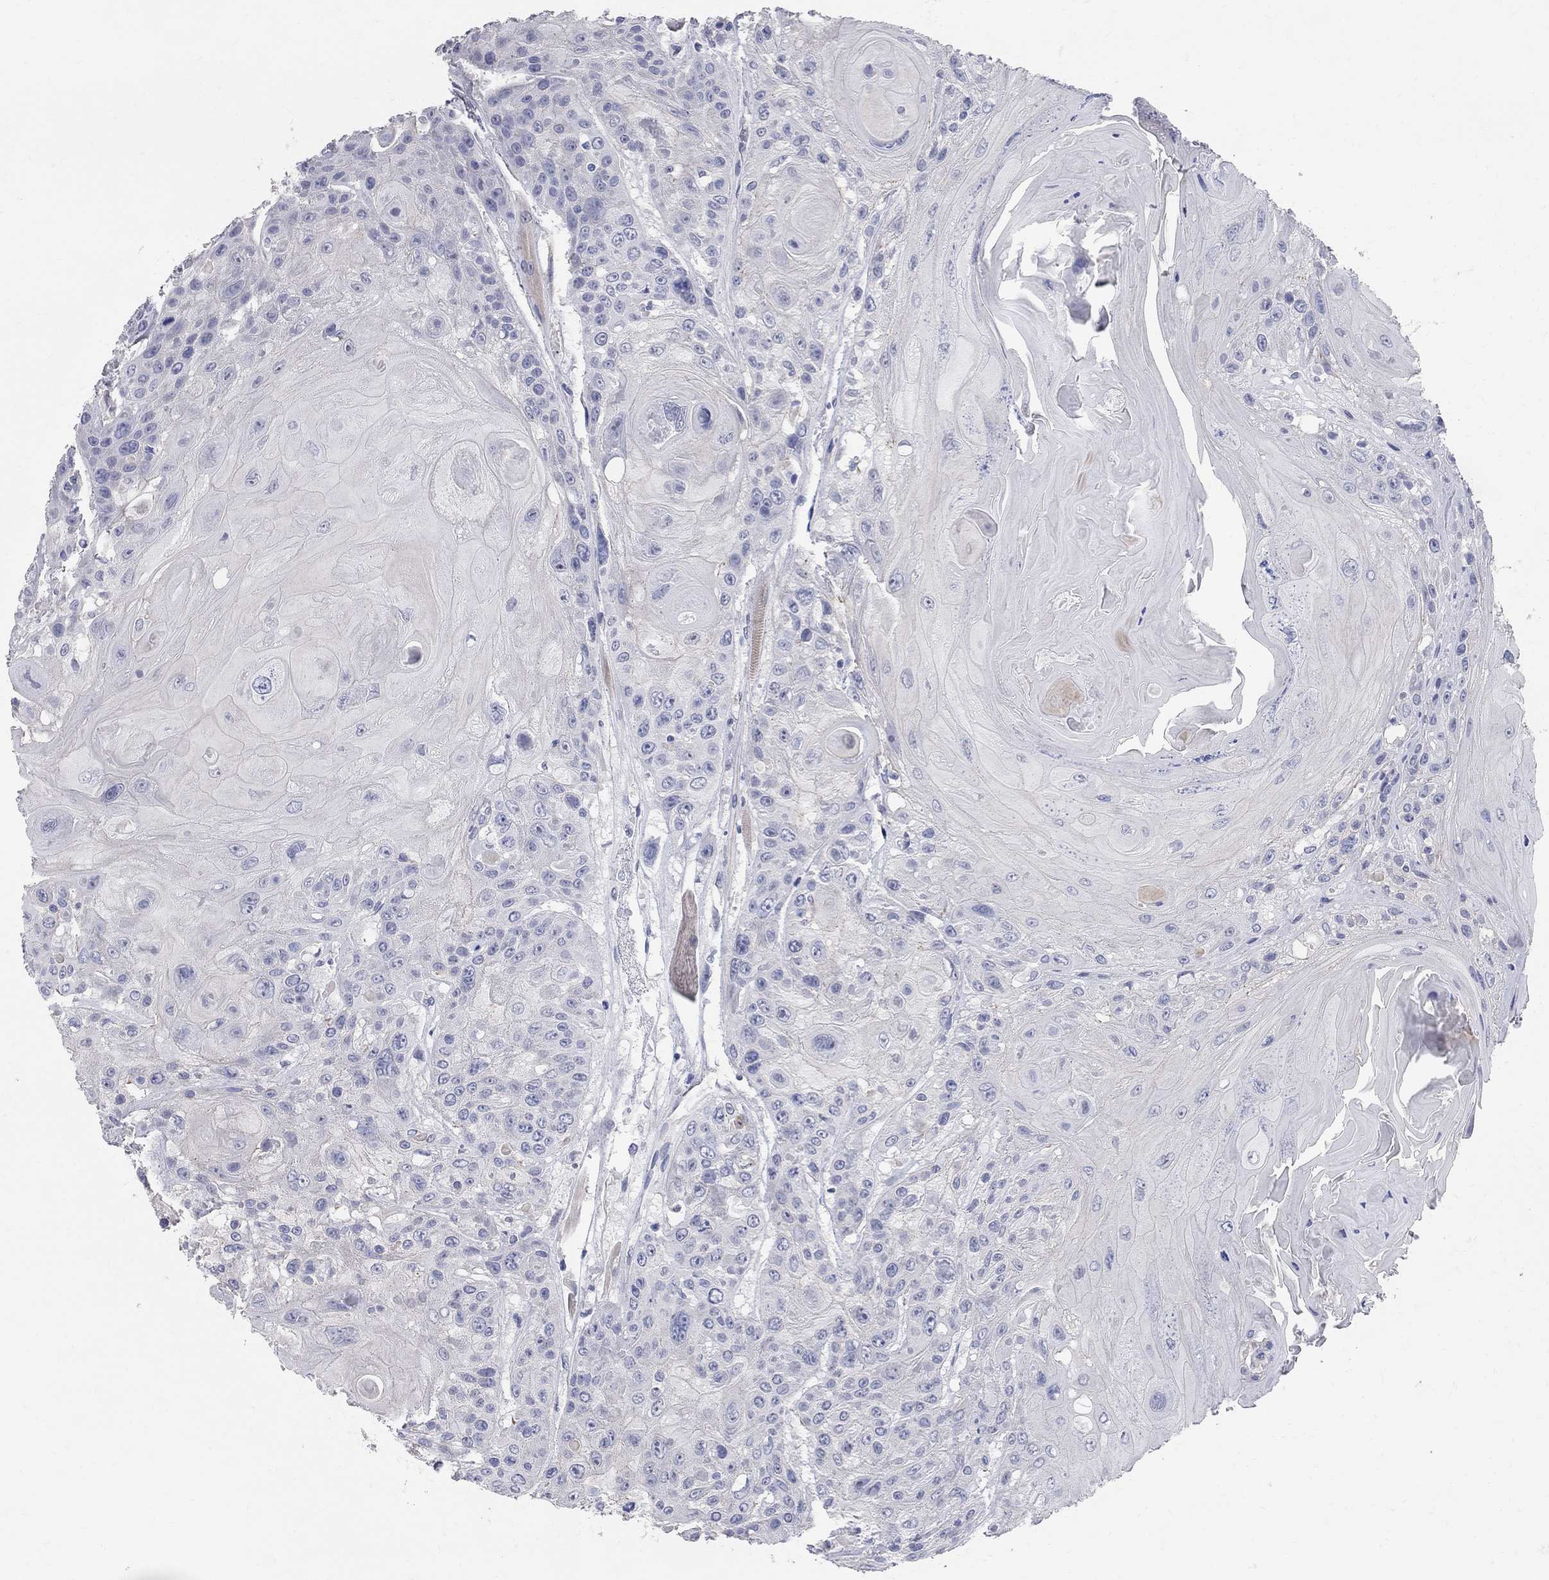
{"staining": {"intensity": "negative", "quantity": "none", "location": "none"}, "tissue": "head and neck cancer", "cell_type": "Tumor cells", "image_type": "cancer", "snomed": [{"axis": "morphology", "description": "Squamous cell carcinoma, NOS"}, {"axis": "topography", "description": "Head-Neck"}], "caption": "Micrograph shows no significant protein staining in tumor cells of head and neck cancer.", "gene": "AOX1", "patient": {"sex": "female", "age": 59}}